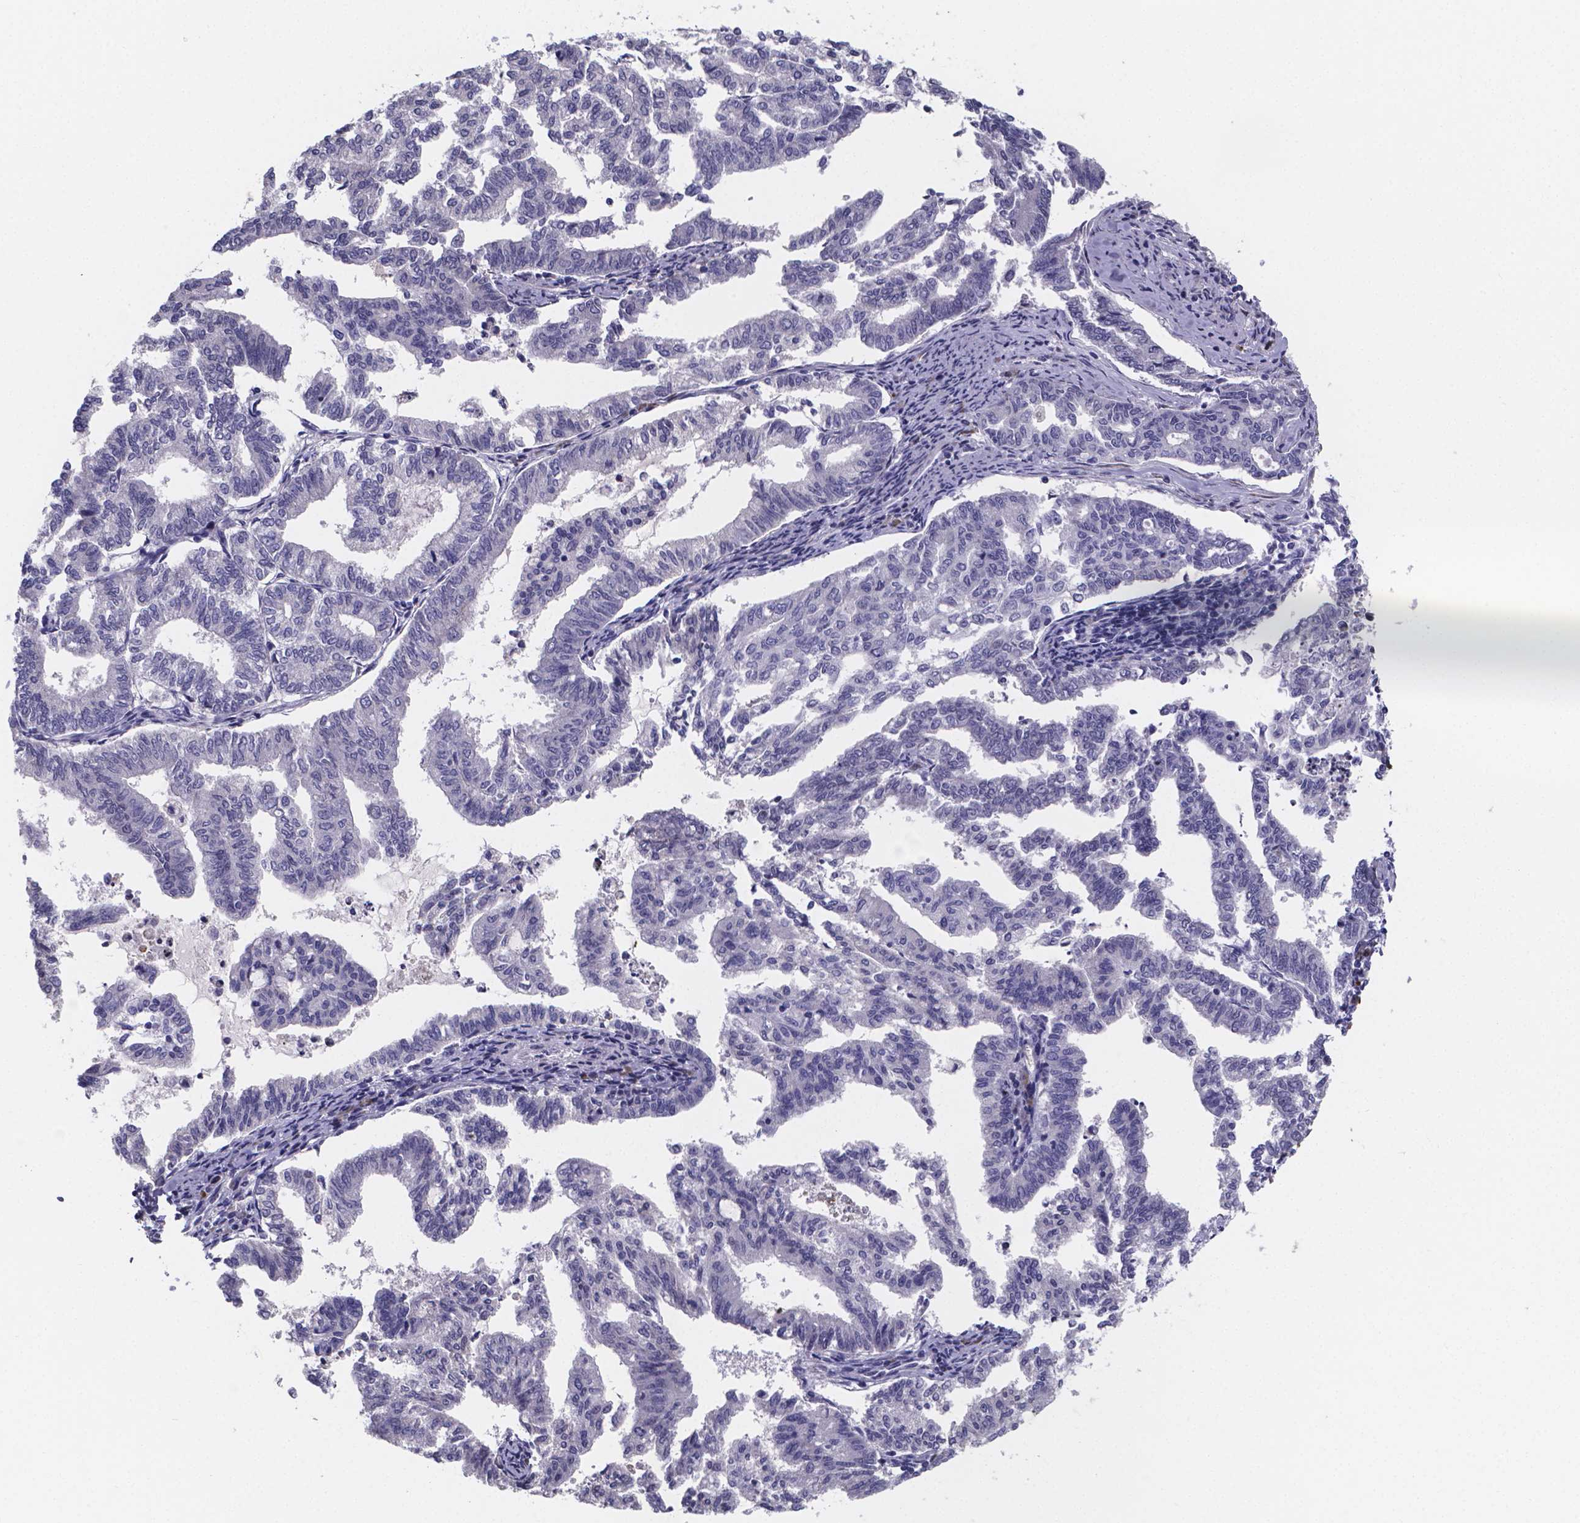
{"staining": {"intensity": "negative", "quantity": "none", "location": "none"}, "tissue": "endometrial cancer", "cell_type": "Tumor cells", "image_type": "cancer", "snomed": [{"axis": "morphology", "description": "Adenocarcinoma, NOS"}, {"axis": "topography", "description": "Endometrium"}], "caption": "High magnification brightfield microscopy of adenocarcinoma (endometrial) stained with DAB (3,3'-diaminobenzidine) (brown) and counterstained with hematoxylin (blue): tumor cells show no significant positivity.", "gene": "GABRA3", "patient": {"sex": "female", "age": 79}}